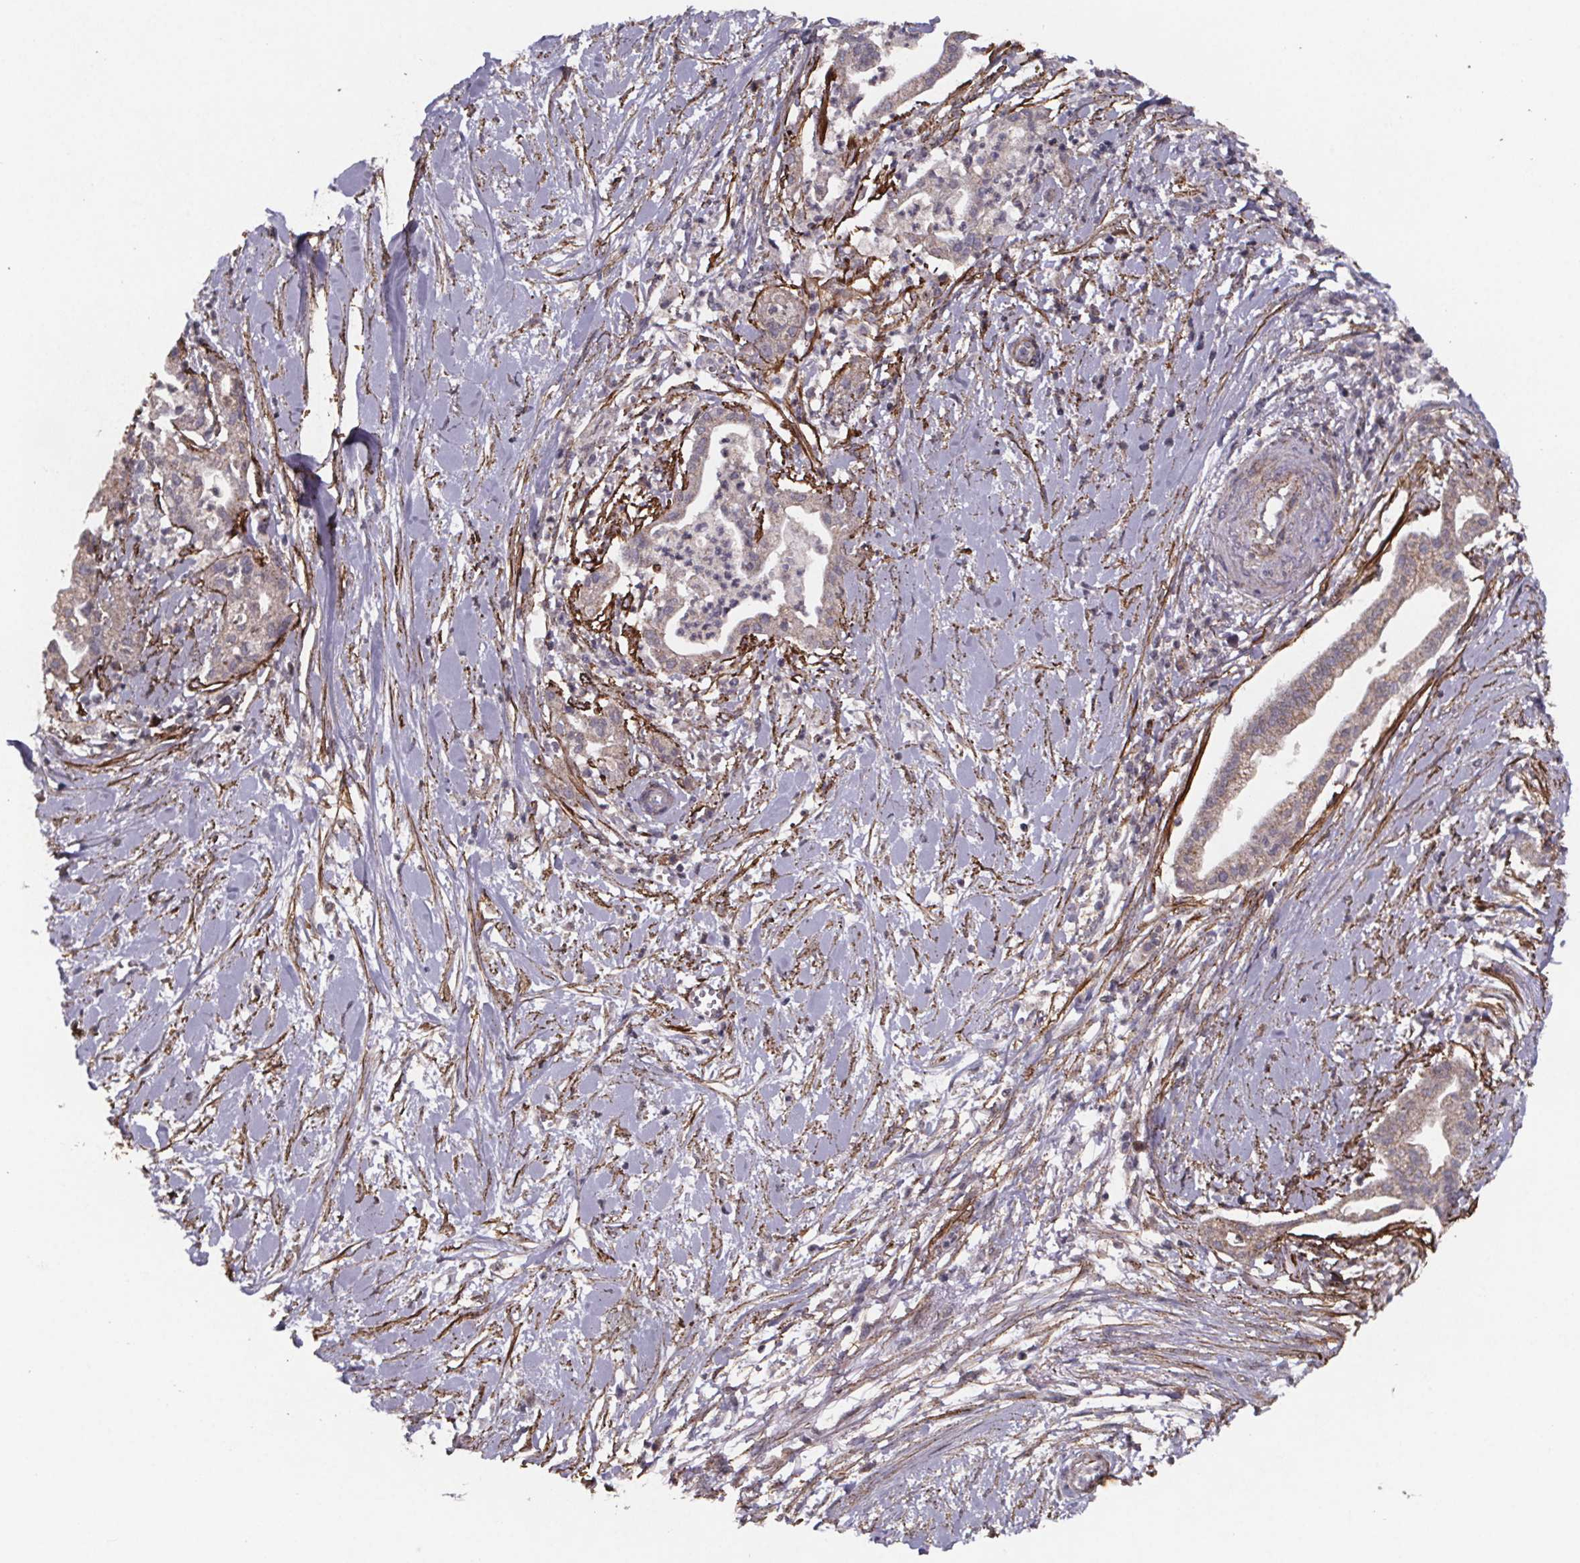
{"staining": {"intensity": "negative", "quantity": "none", "location": "none"}, "tissue": "pancreatic cancer", "cell_type": "Tumor cells", "image_type": "cancer", "snomed": [{"axis": "morphology", "description": "Normal tissue, NOS"}, {"axis": "morphology", "description": "Adenocarcinoma, NOS"}, {"axis": "topography", "description": "Lymph node"}, {"axis": "topography", "description": "Pancreas"}], "caption": "High power microscopy histopathology image of an immunohistochemistry (IHC) image of pancreatic cancer, revealing no significant staining in tumor cells.", "gene": "PALLD", "patient": {"sex": "female", "age": 58}}